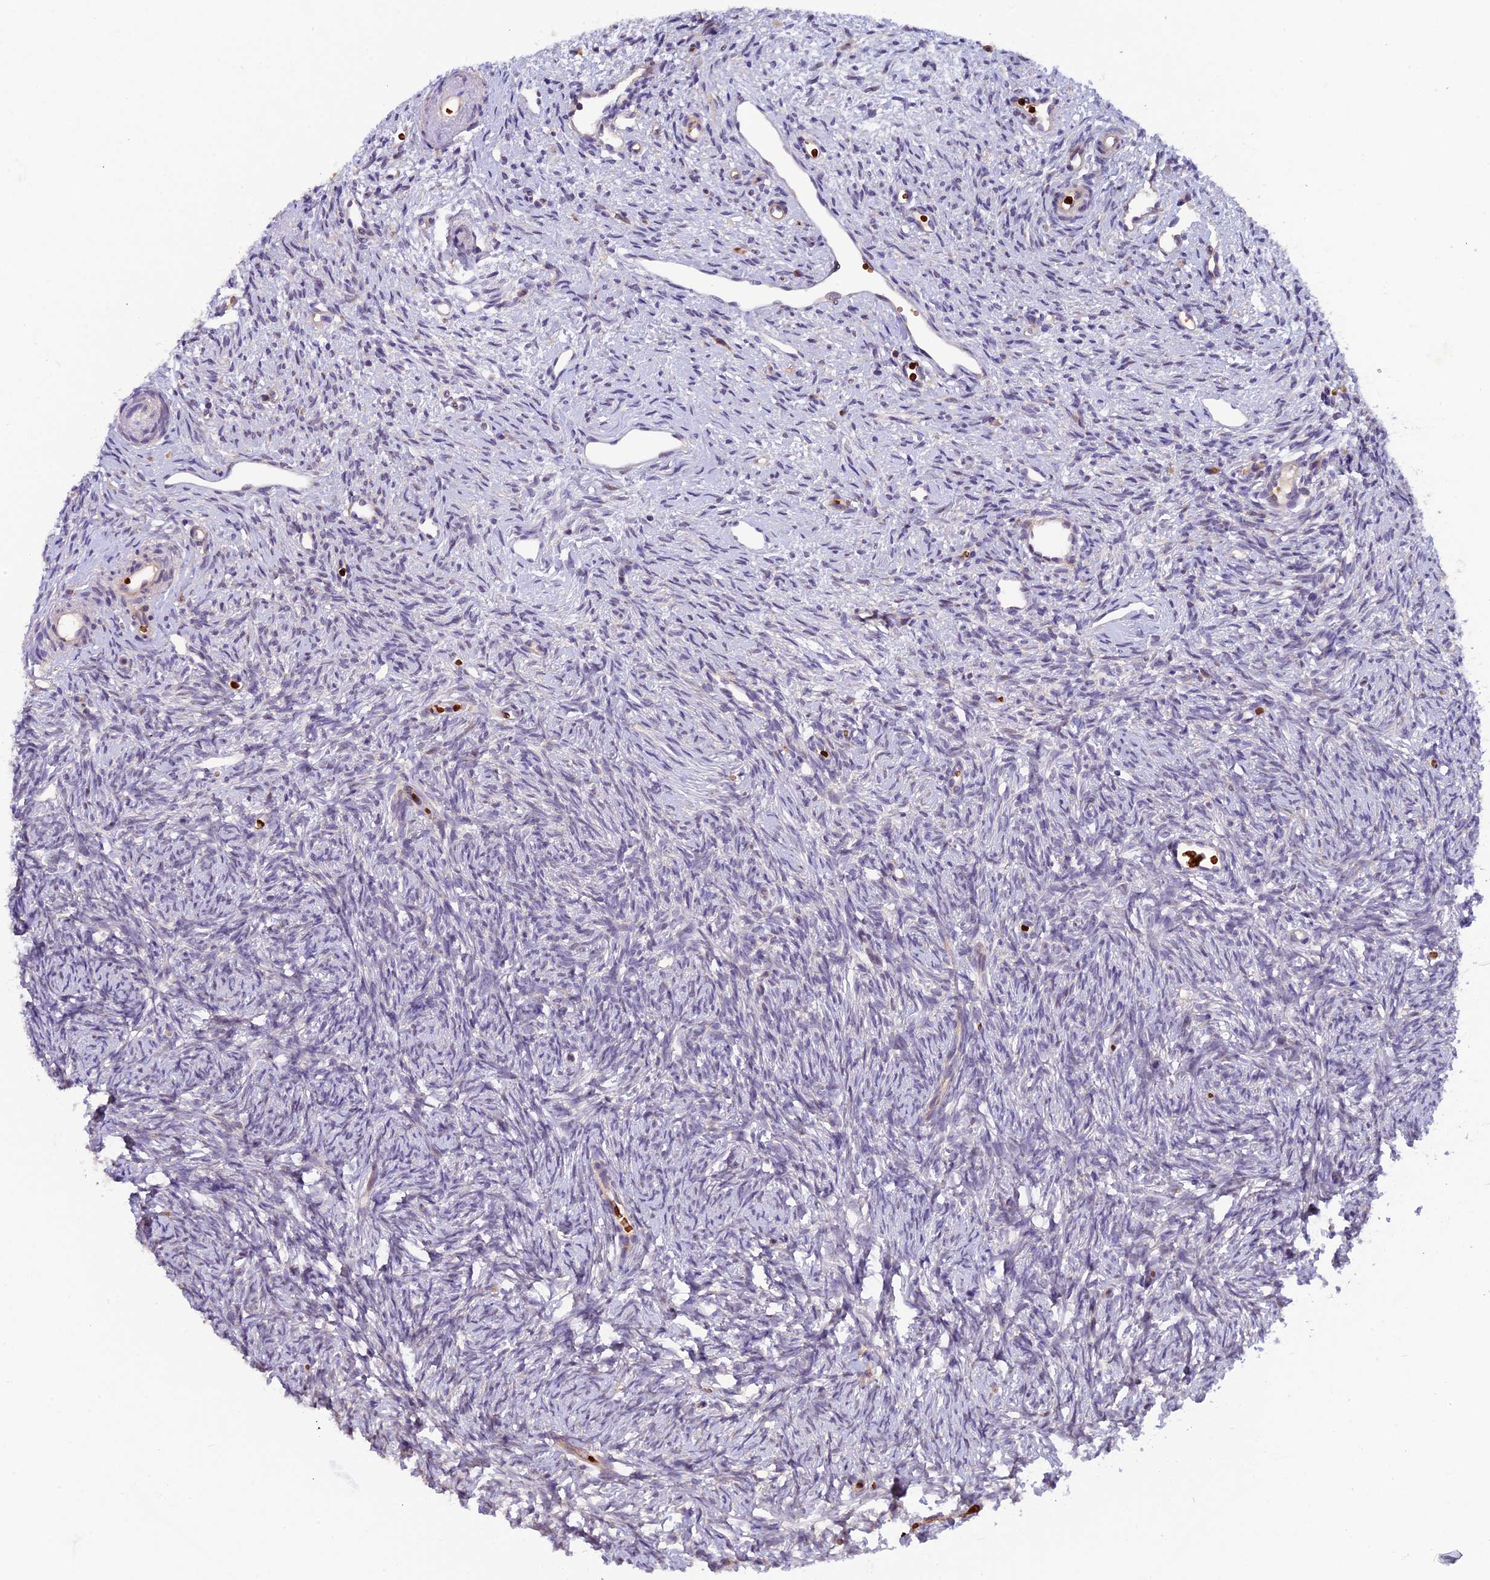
{"staining": {"intensity": "weak", "quantity": "25%-75%", "location": "cytoplasmic/membranous"}, "tissue": "ovary", "cell_type": "Follicle cells", "image_type": "normal", "snomed": [{"axis": "morphology", "description": "Normal tissue, NOS"}, {"axis": "topography", "description": "Ovary"}], "caption": "Protein positivity by immunohistochemistry shows weak cytoplasmic/membranous expression in approximately 25%-75% of follicle cells in unremarkable ovary. Using DAB (brown) and hematoxylin (blue) stains, captured at high magnification using brightfield microscopy.", "gene": "CCDC9B", "patient": {"sex": "female", "age": 51}}